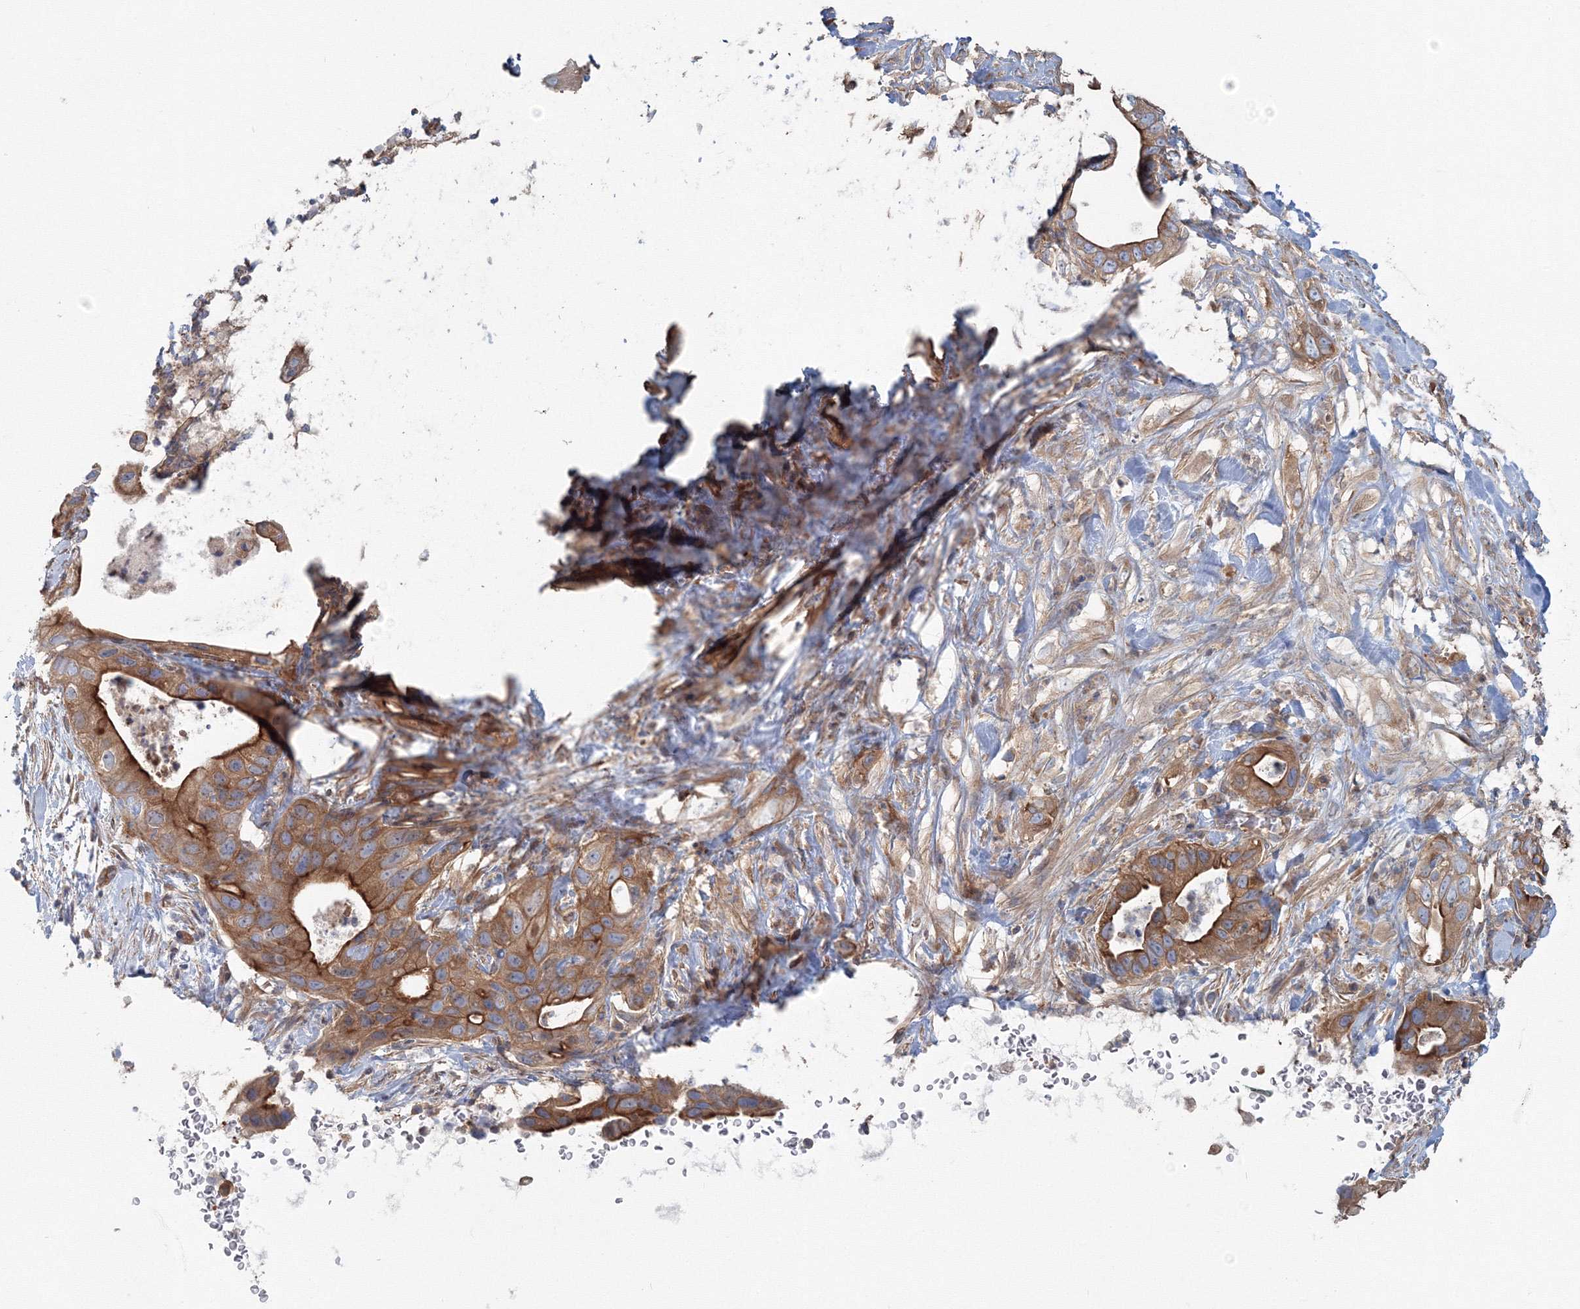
{"staining": {"intensity": "moderate", "quantity": ">75%", "location": "cytoplasmic/membranous"}, "tissue": "pancreatic cancer", "cell_type": "Tumor cells", "image_type": "cancer", "snomed": [{"axis": "morphology", "description": "Adenocarcinoma, NOS"}, {"axis": "topography", "description": "Pancreas"}], "caption": "There is medium levels of moderate cytoplasmic/membranous staining in tumor cells of pancreatic cancer, as demonstrated by immunohistochemical staining (brown color).", "gene": "EXOC1", "patient": {"sex": "female", "age": 78}}